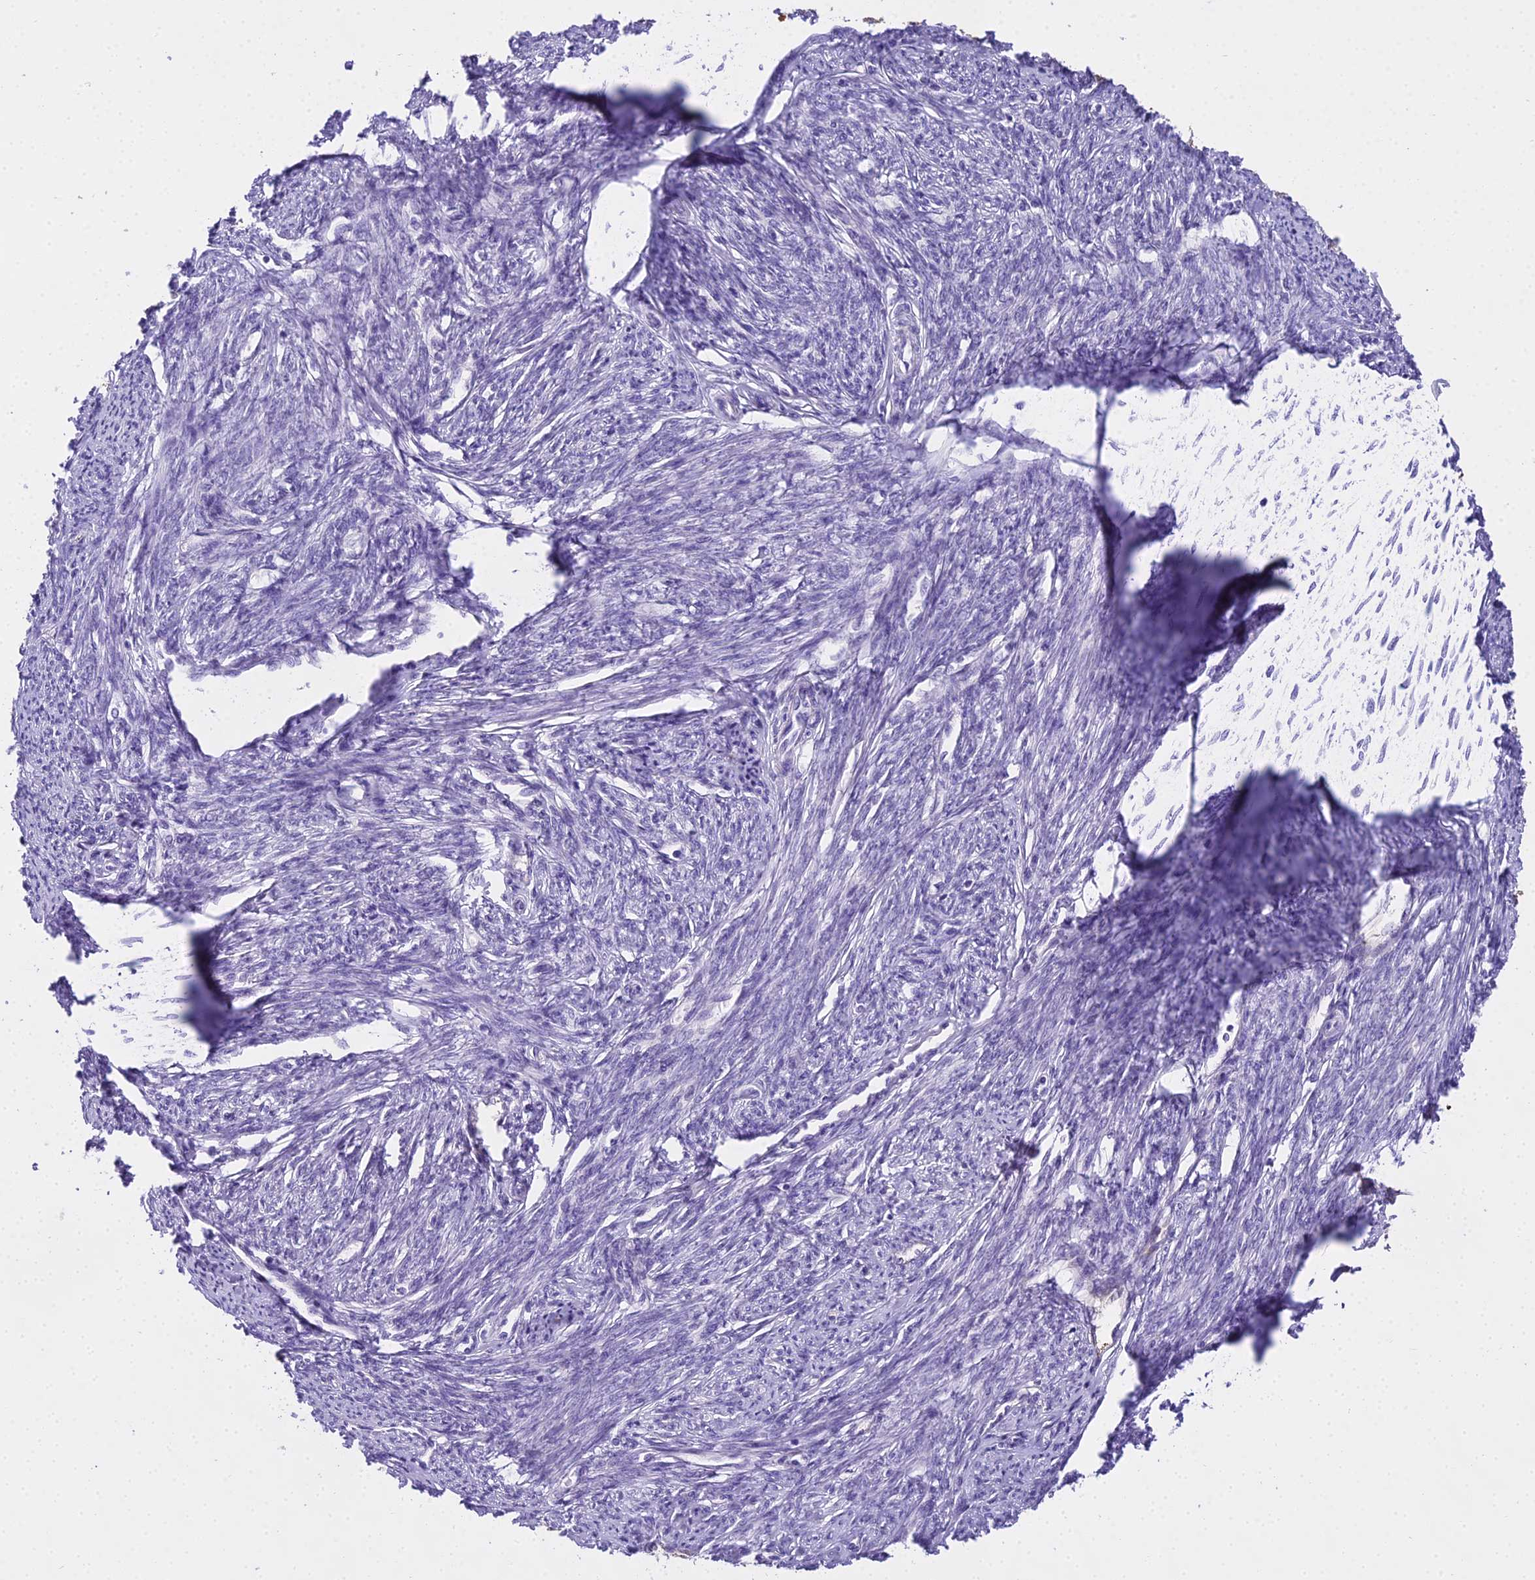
{"staining": {"intensity": "negative", "quantity": "none", "location": "none"}, "tissue": "smooth muscle", "cell_type": "Smooth muscle cells", "image_type": "normal", "snomed": [{"axis": "morphology", "description": "Normal tissue, NOS"}, {"axis": "topography", "description": "Smooth muscle"}, {"axis": "topography", "description": "Uterus"}], "caption": "Smooth muscle cells are negative for brown protein staining in normal smooth muscle. (IHC, brightfield microscopy, high magnification).", "gene": "MAT2A", "patient": {"sex": "female", "age": 59}}